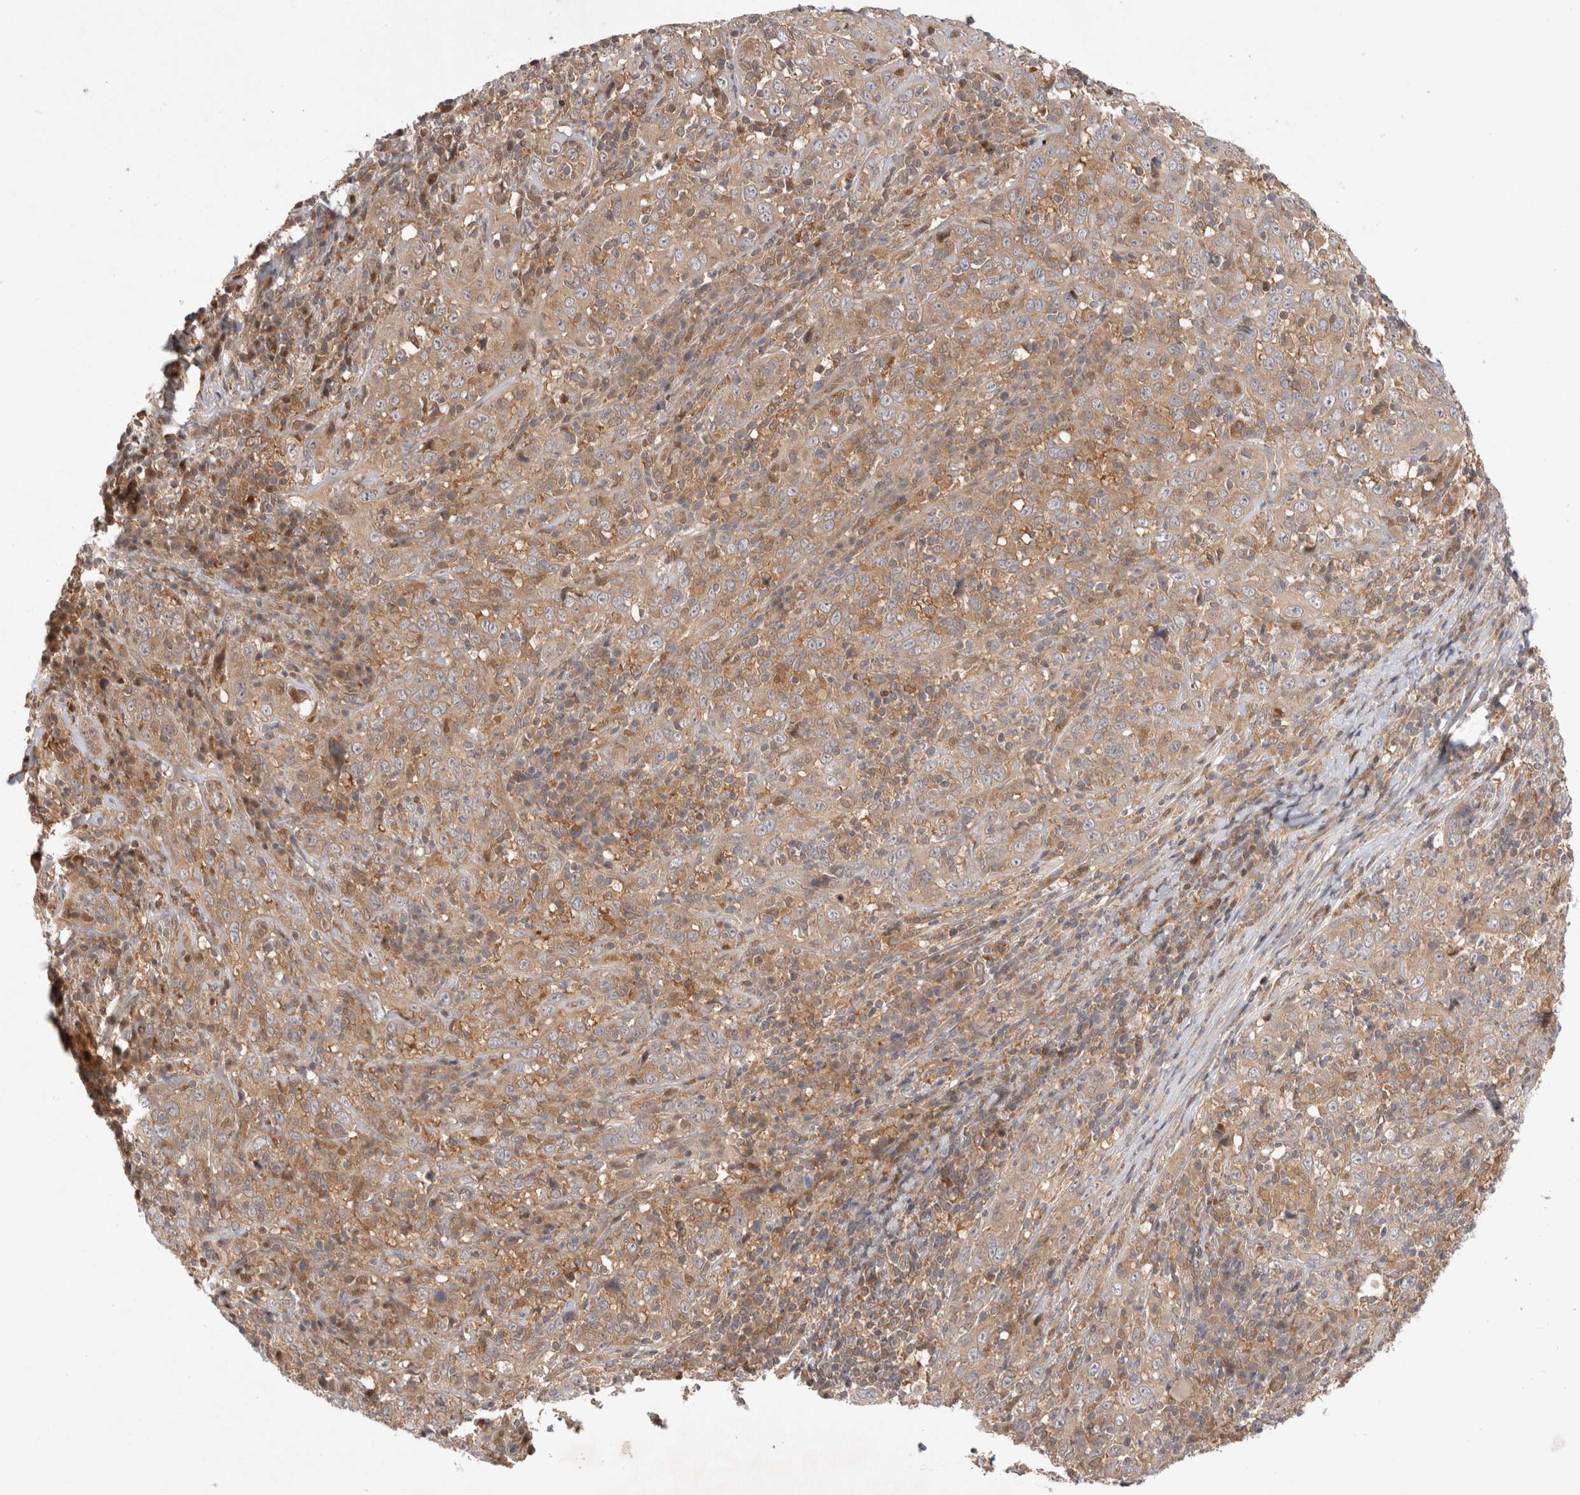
{"staining": {"intensity": "weak", "quantity": ">75%", "location": "cytoplasmic/membranous"}, "tissue": "cervical cancer", "cell_type": "Tumor cells", "image_type": "cancer", "snomed": [{"axis": "morphology", "description": "Squamous cell carcinoma, NOS"}, {"axis": "topography", "description": "Cervix"}], "caption": "A micrograph of cervical cancer stained for a protein exhibits weak cytoplasmic/membranous brown staining in tumor cells.", "gene": "HTT", "patient": {"sex": "female", "age": 46}}